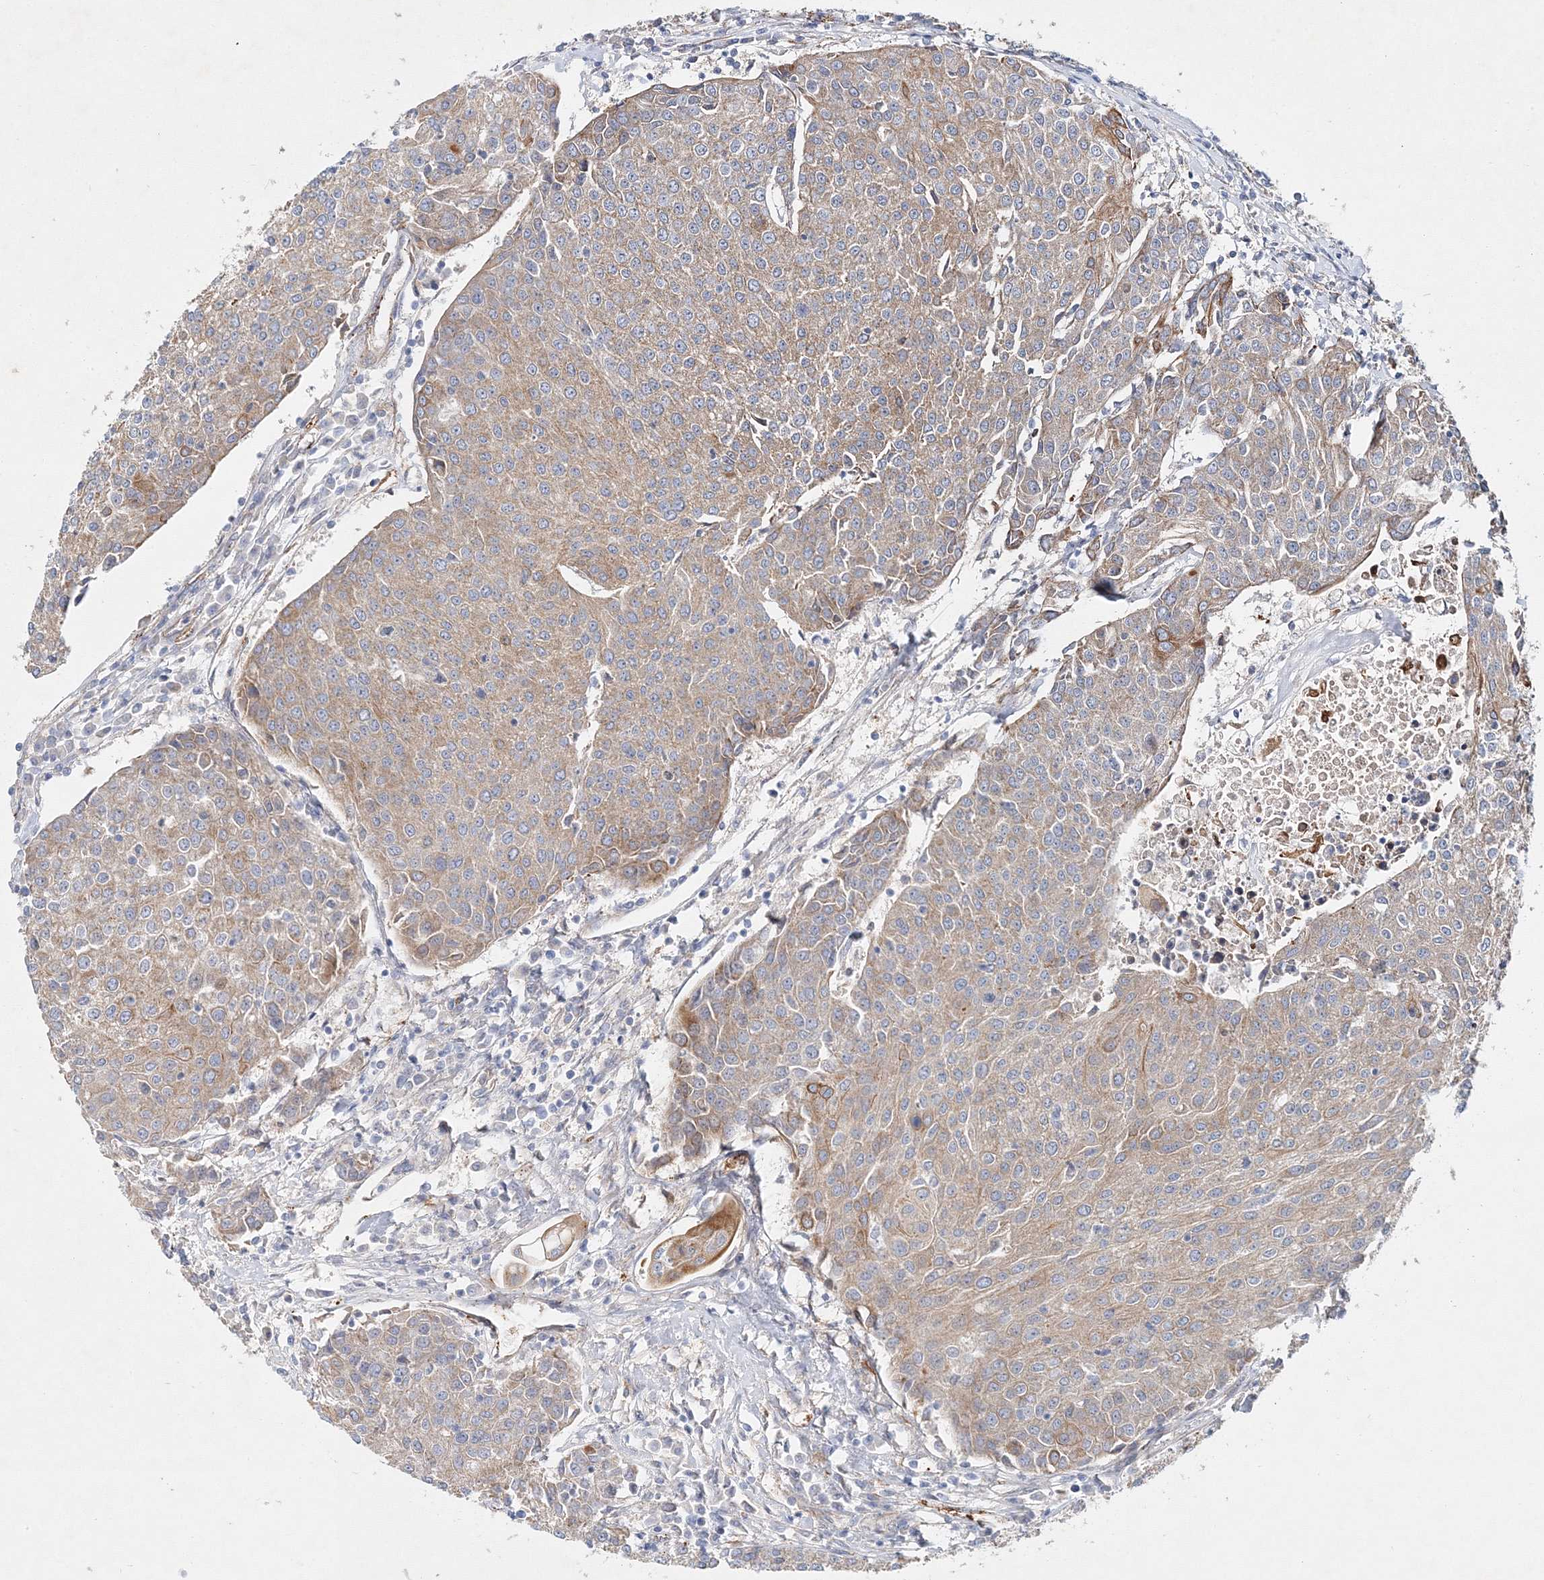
{"staining": {"intensity": "weak", "quantity": "25%-75%", "location": "cytoplasmic/membranous"}, "tissue": "urothelial cancer", "cell_type": "Tumor cells", "image_type": "cancer", "snomed": [{"axis": "morphology", "description": "Urothelial carcinoma, High grade"}, {"axis": "topography", "description": "Urinary bladder"}], "caption": "This is a micrograph of immunohistochemistry (IHC) staining of urothelial cancer, which shows weak expression in the cytoplasmic/membranous of tumor cells.", "gene": "ZFYVE16", "patient": {"sex": "female", "age": 85}}